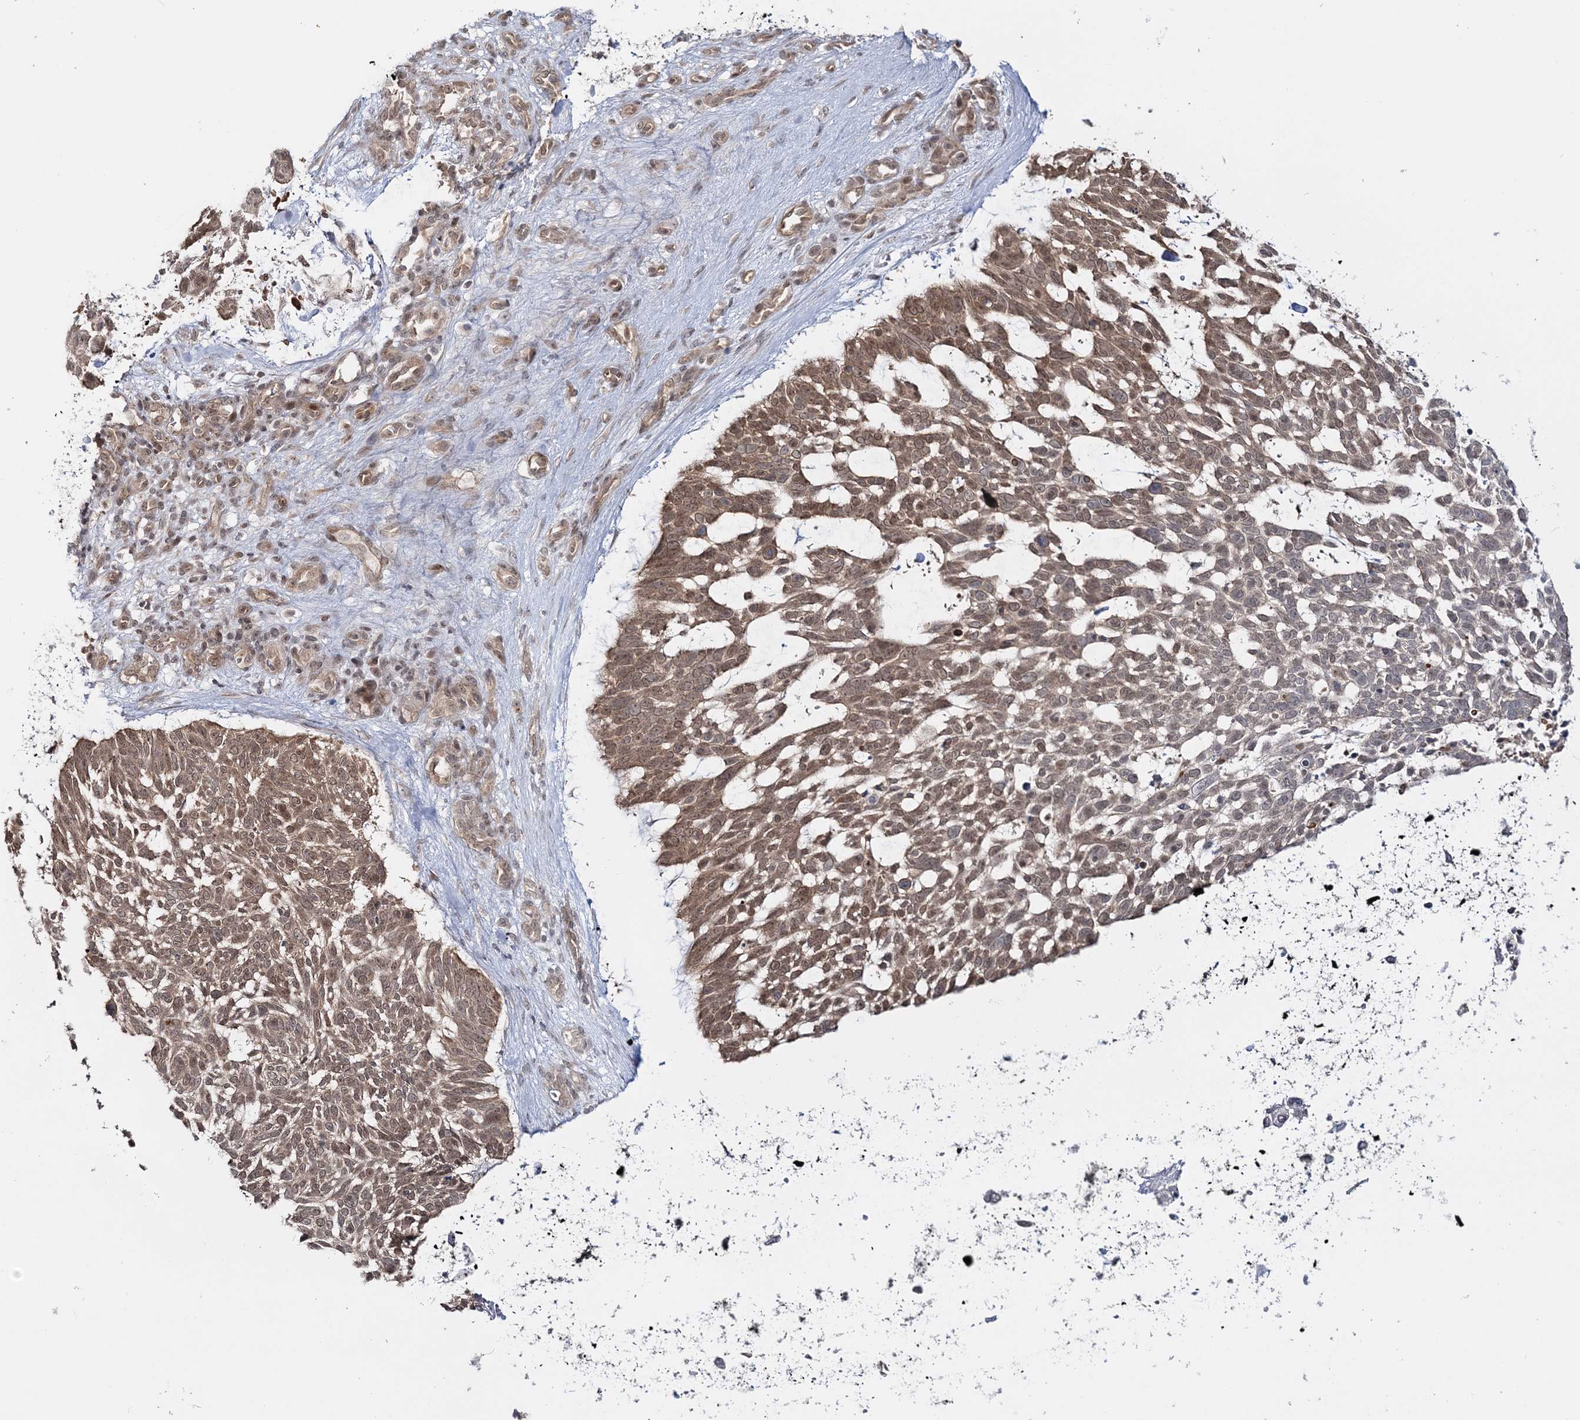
{"staining": {"intensity": "moderate", "quantity": ">75%", "location": "cytoplasmic/membranous,nuclear"}, "tissue": "skin cancer", "cell_type": "Tumor cells", "image_type": "cancer", "snomed": [{"axis": "morphology", "description": "Basal cell carcinoma"}, {"axis": "topography", "description": "Skin"}], "caption": "Skin cancer stained with a brown dye displays moderate cytoplasmic/membranous and nuclear positive staining in about >75% of tumor cells.", "gene": "ZFAND6", "patient": {"sex": "male", "age": 88}}